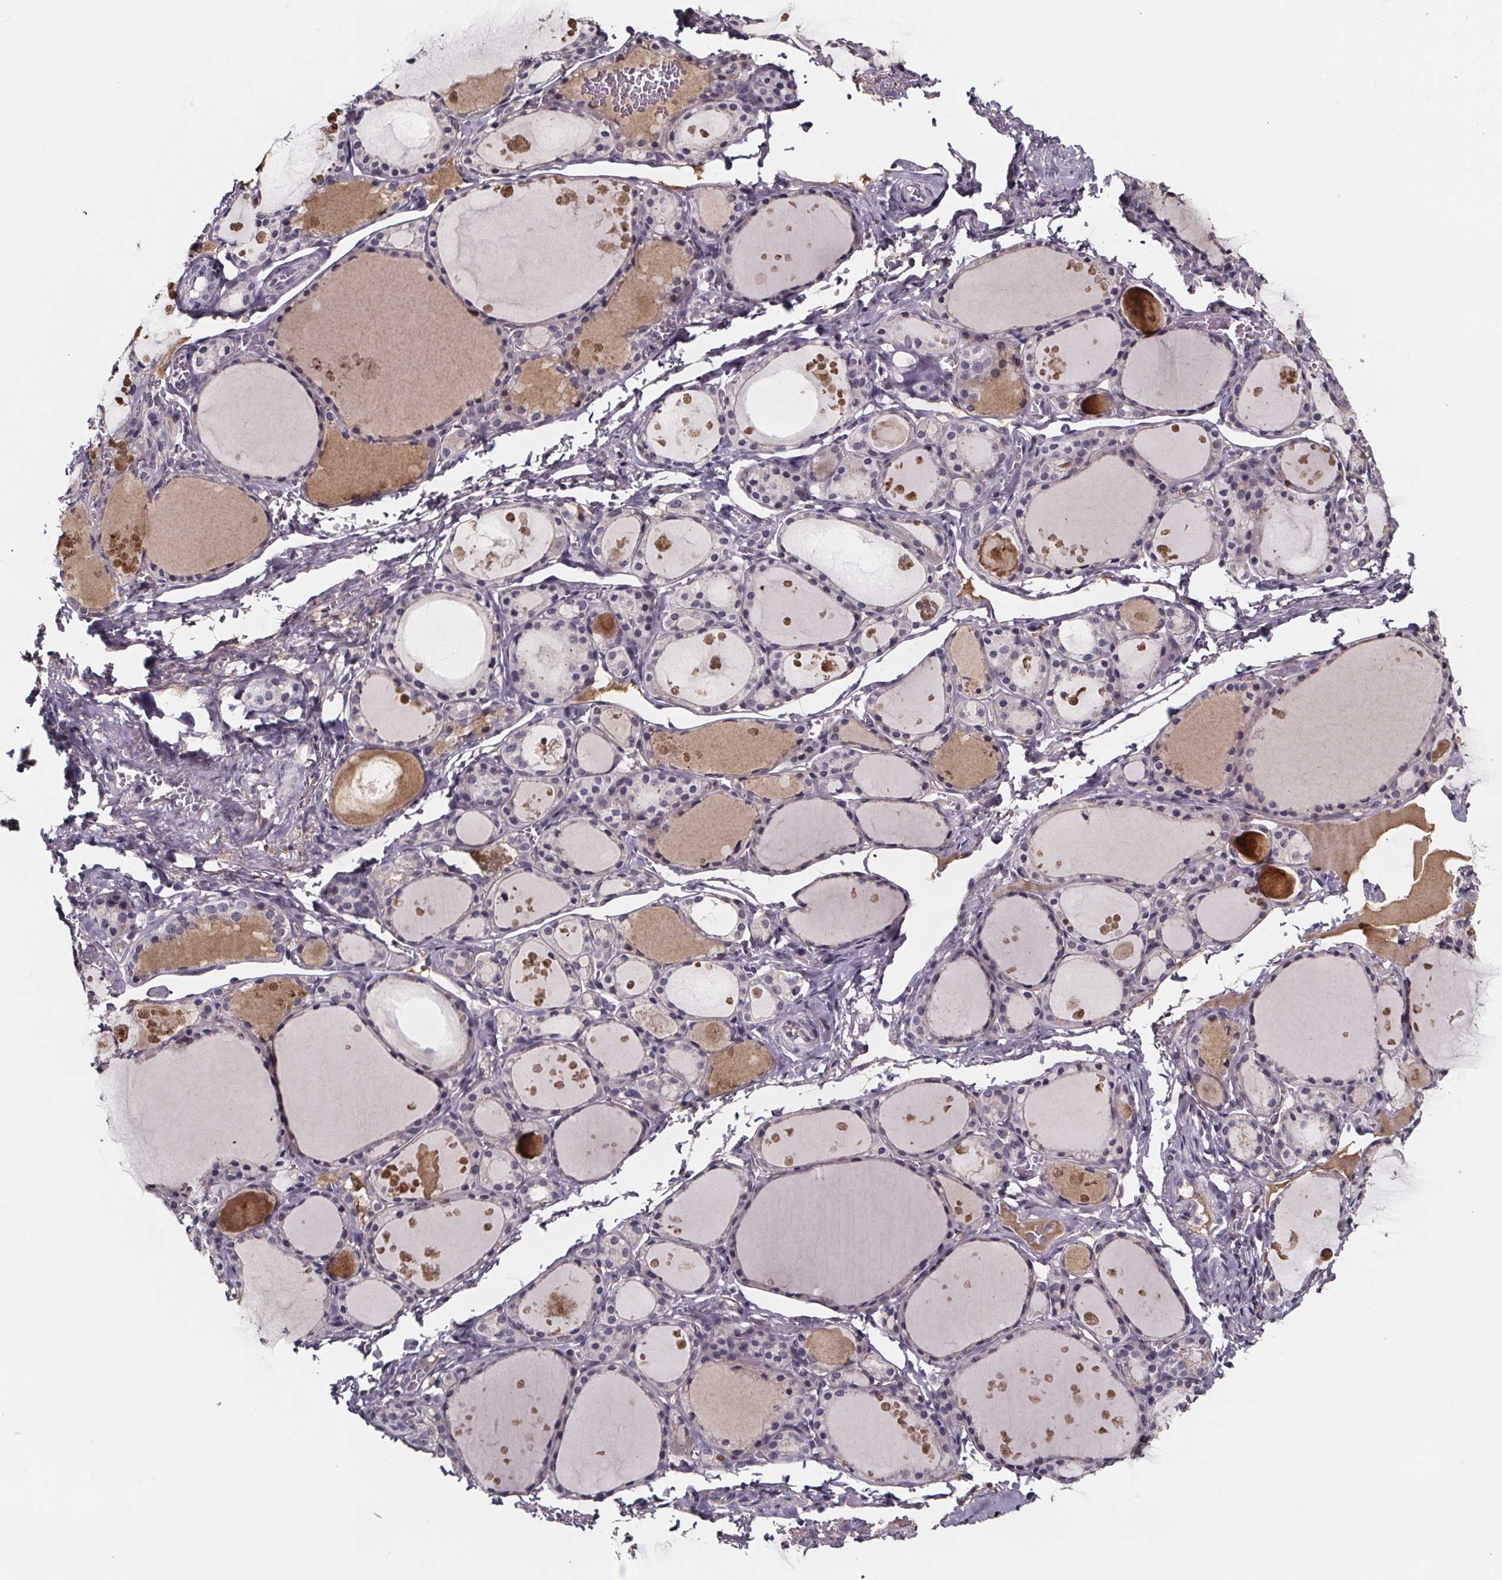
{"staining": {"intensity": "negative", "quantity": "none", "location": "none"}, "tissue": "thyroid gland", "cell_type": "Glandular cells", "image_type": "normal", "snomed": [{"axis": "morphology", "description": "Normal tissue, NOS"}, {"axis": "topography", "description": "Thyroid gland"}], "caption": "A photomicrograph of human thyroid gland is negative for staining in glandular cells. The staining is performed using DAB (3,3'-diaminobenzidine) brown chromogen with nuclei counter-stained in using hematoxylin.", "gene": "NPHP4", "patient": {"sex": "male", "age": 68}}